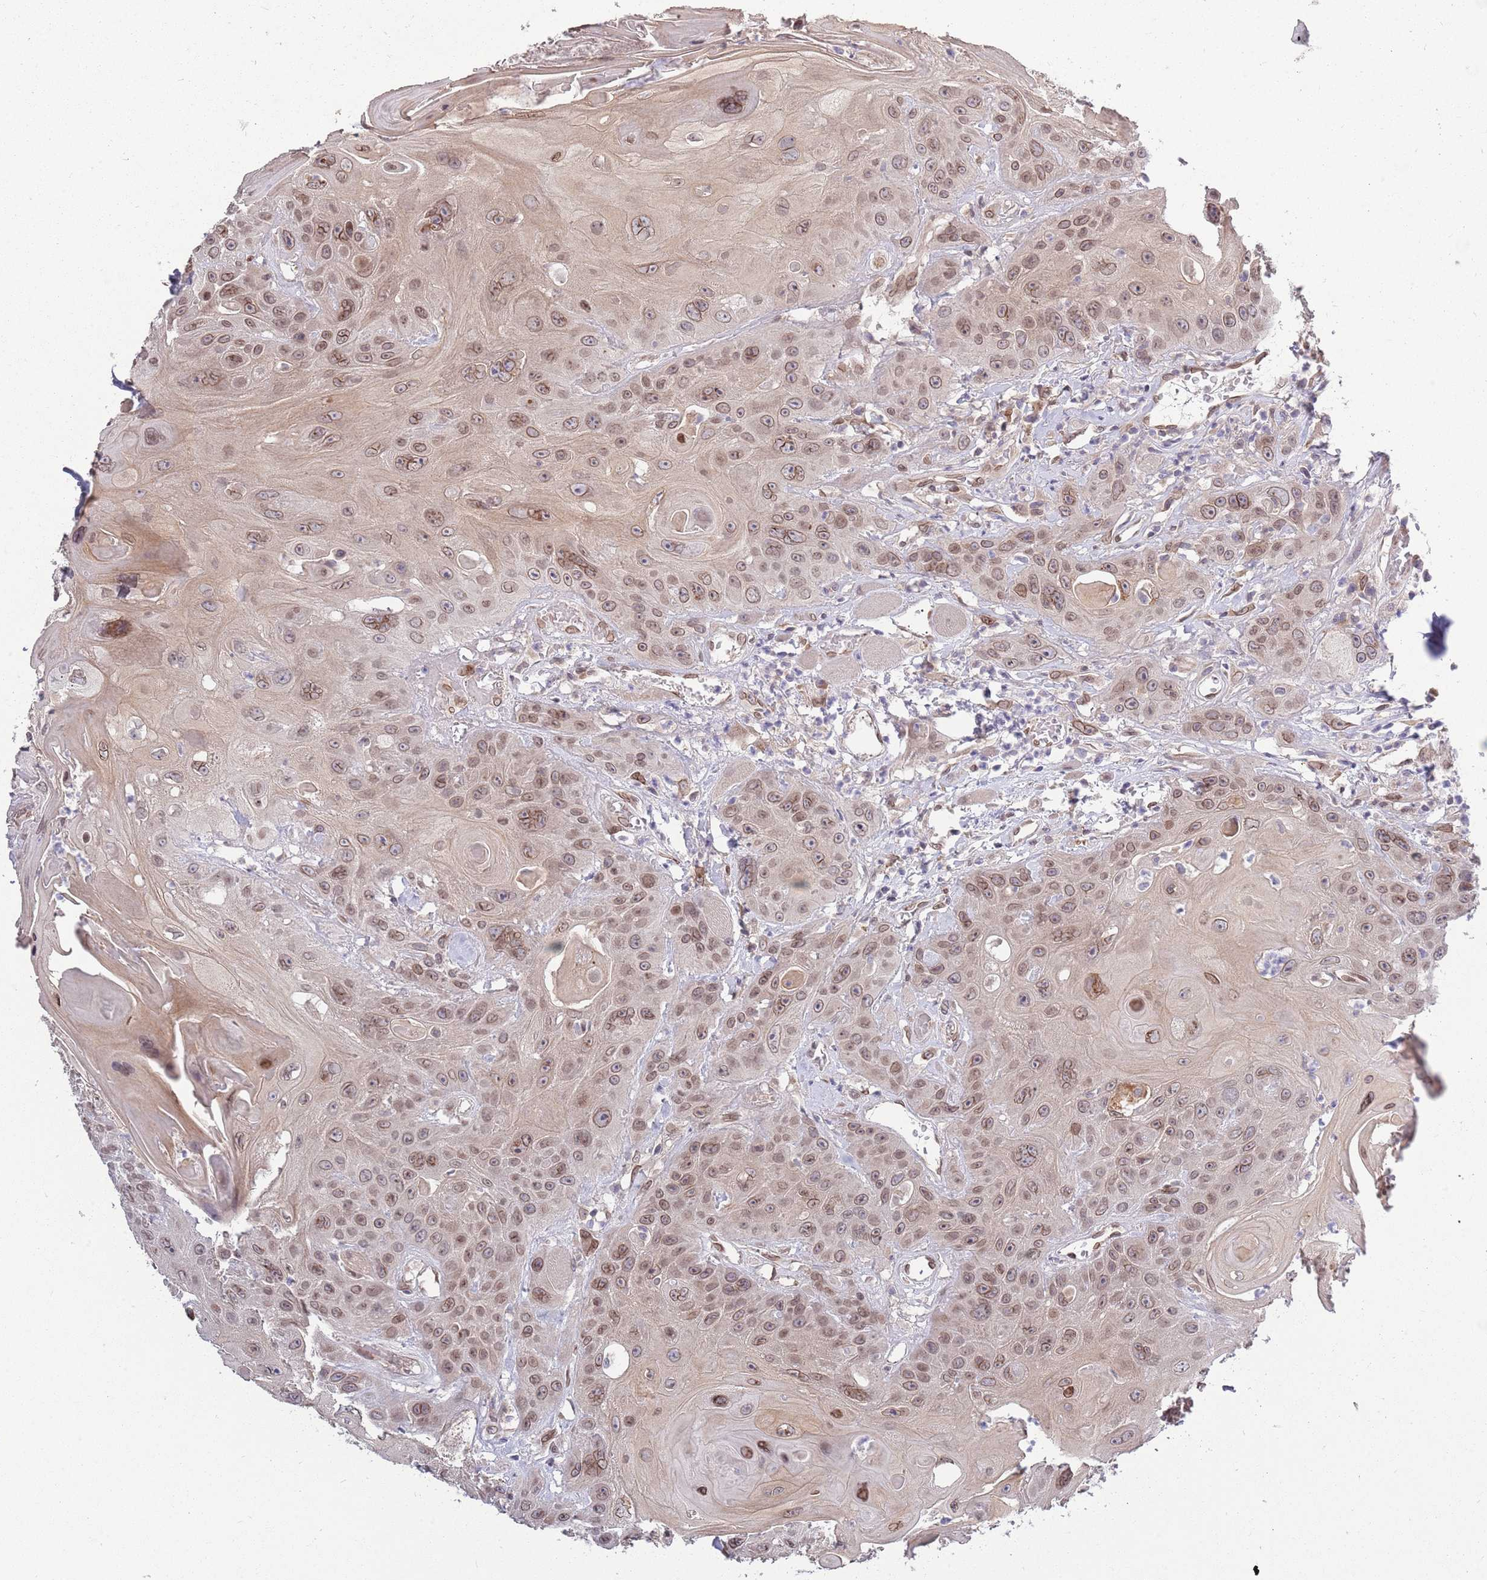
{"staining": {"intensity": "moderate", "quantity": ">75%", "location": "cytoplasmic/membranous,nuclear"}, "tissue": "head and neck cancer", "cell_type": "Tumor cells", "image_type": "cancer", "snomed": [{"axis": "morphology", "description": "Squamous cell carcinoma, NOS"}, {"axis": "topography", "description": "Head-Neck"}], "caption": "Protein staining displays moderate cytoplasmic/membranous and nuclear expression in approximately >75% of tumor cells in head and neck cancer (squamous cell carcinoma).", "gene": "ZNF665", "patient": {"sex": "female", "age": 59}}